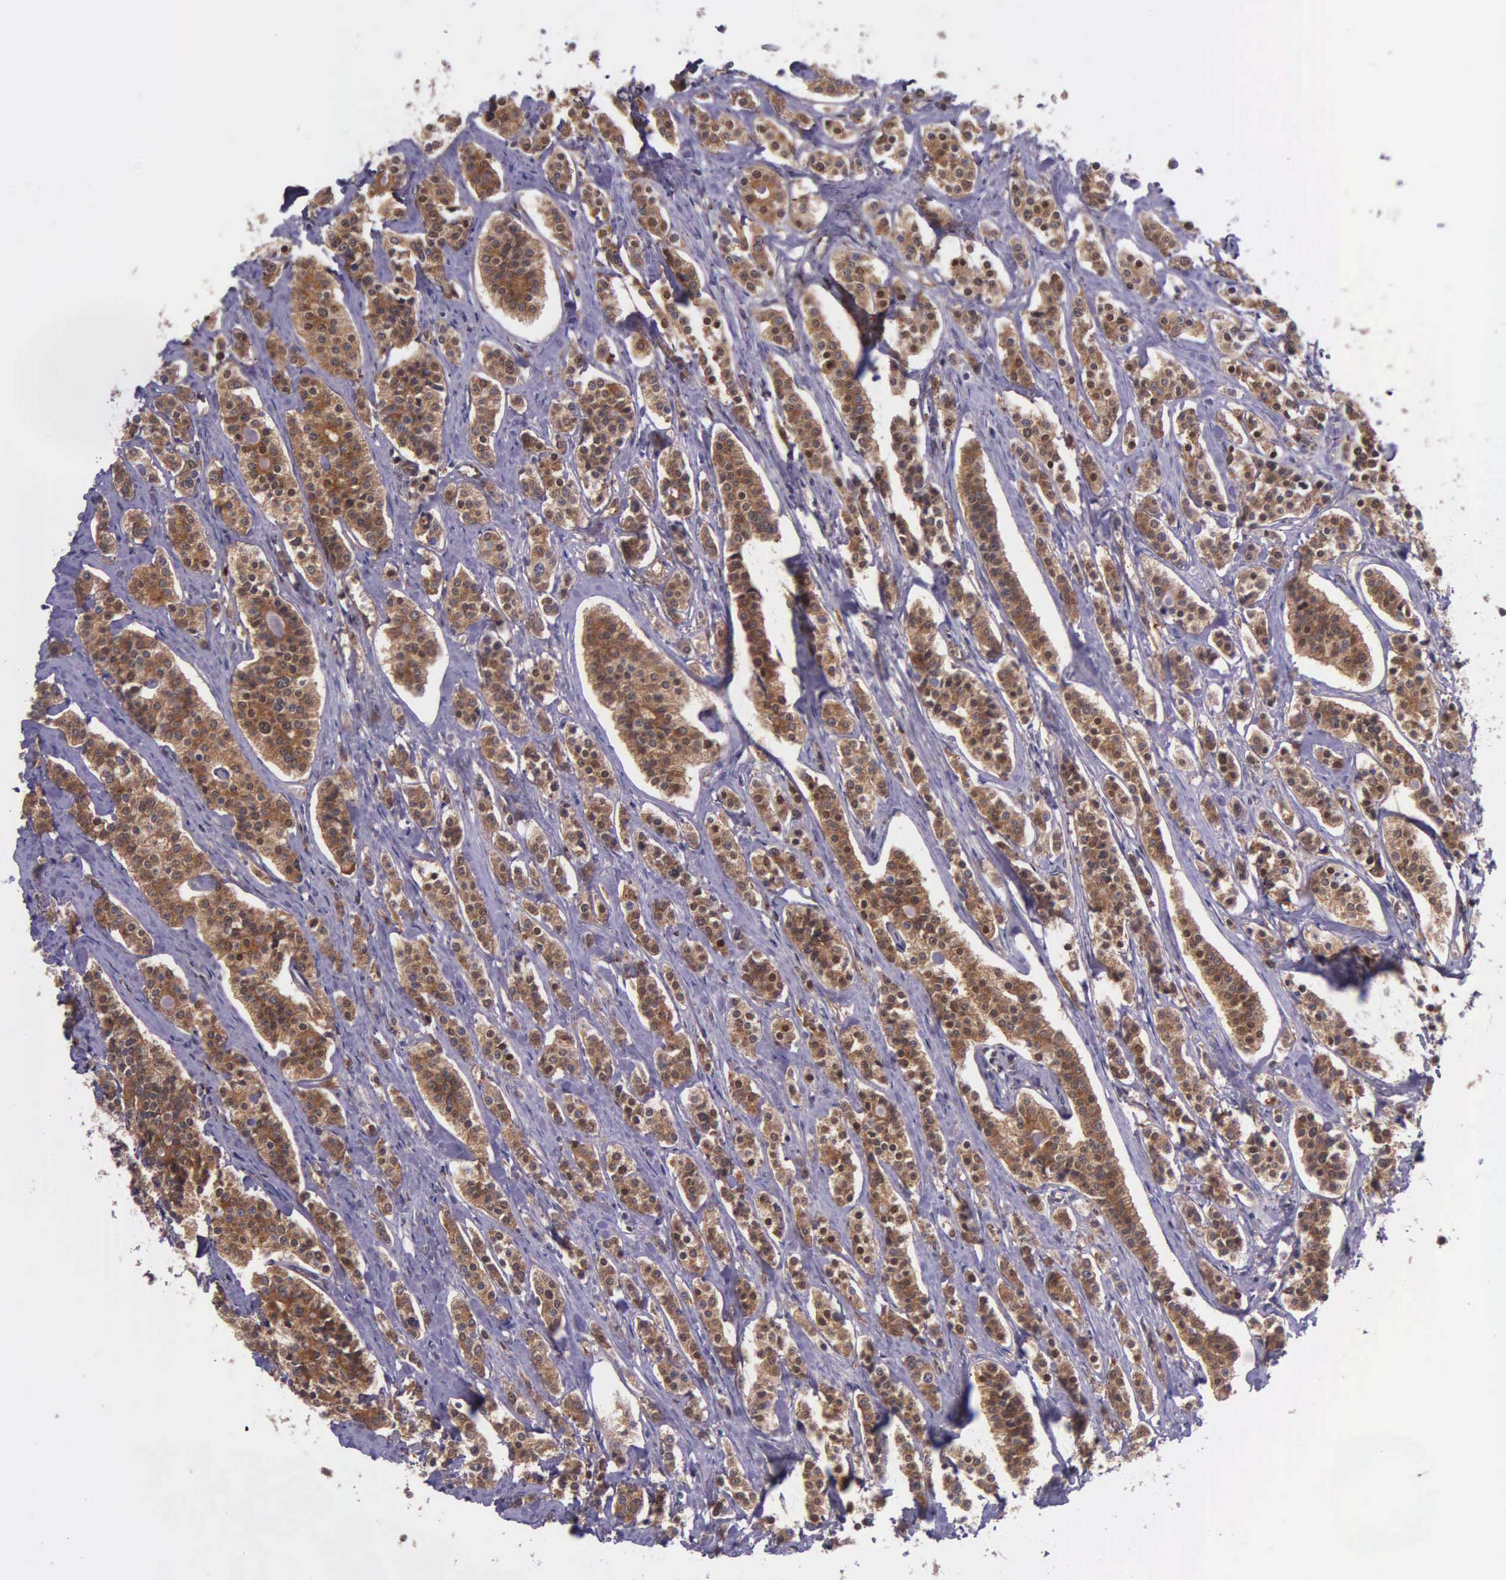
{"staining": {"intensity": "strong", "quantity": ">75%", "location": "cytoplasmic/membranous"}, "tissue": "carcinoid", "cell_type": "Tumor cells", "image_type": "cancer", "snomed": [{"axis": "morphology", "description": "Carcinoid, malignant, NOS"}, {"axis": "topography", "description": "Small intestine"}], "caption": "This micrograph exhibits immunohistochemistry (IHC) staining of malignant carcinoid, with high strong cytoplasmic/membranous staining in about >75% of tumor cells.", "gene": "GMPR2", "patient": {"sex": "male", "age": 63}}